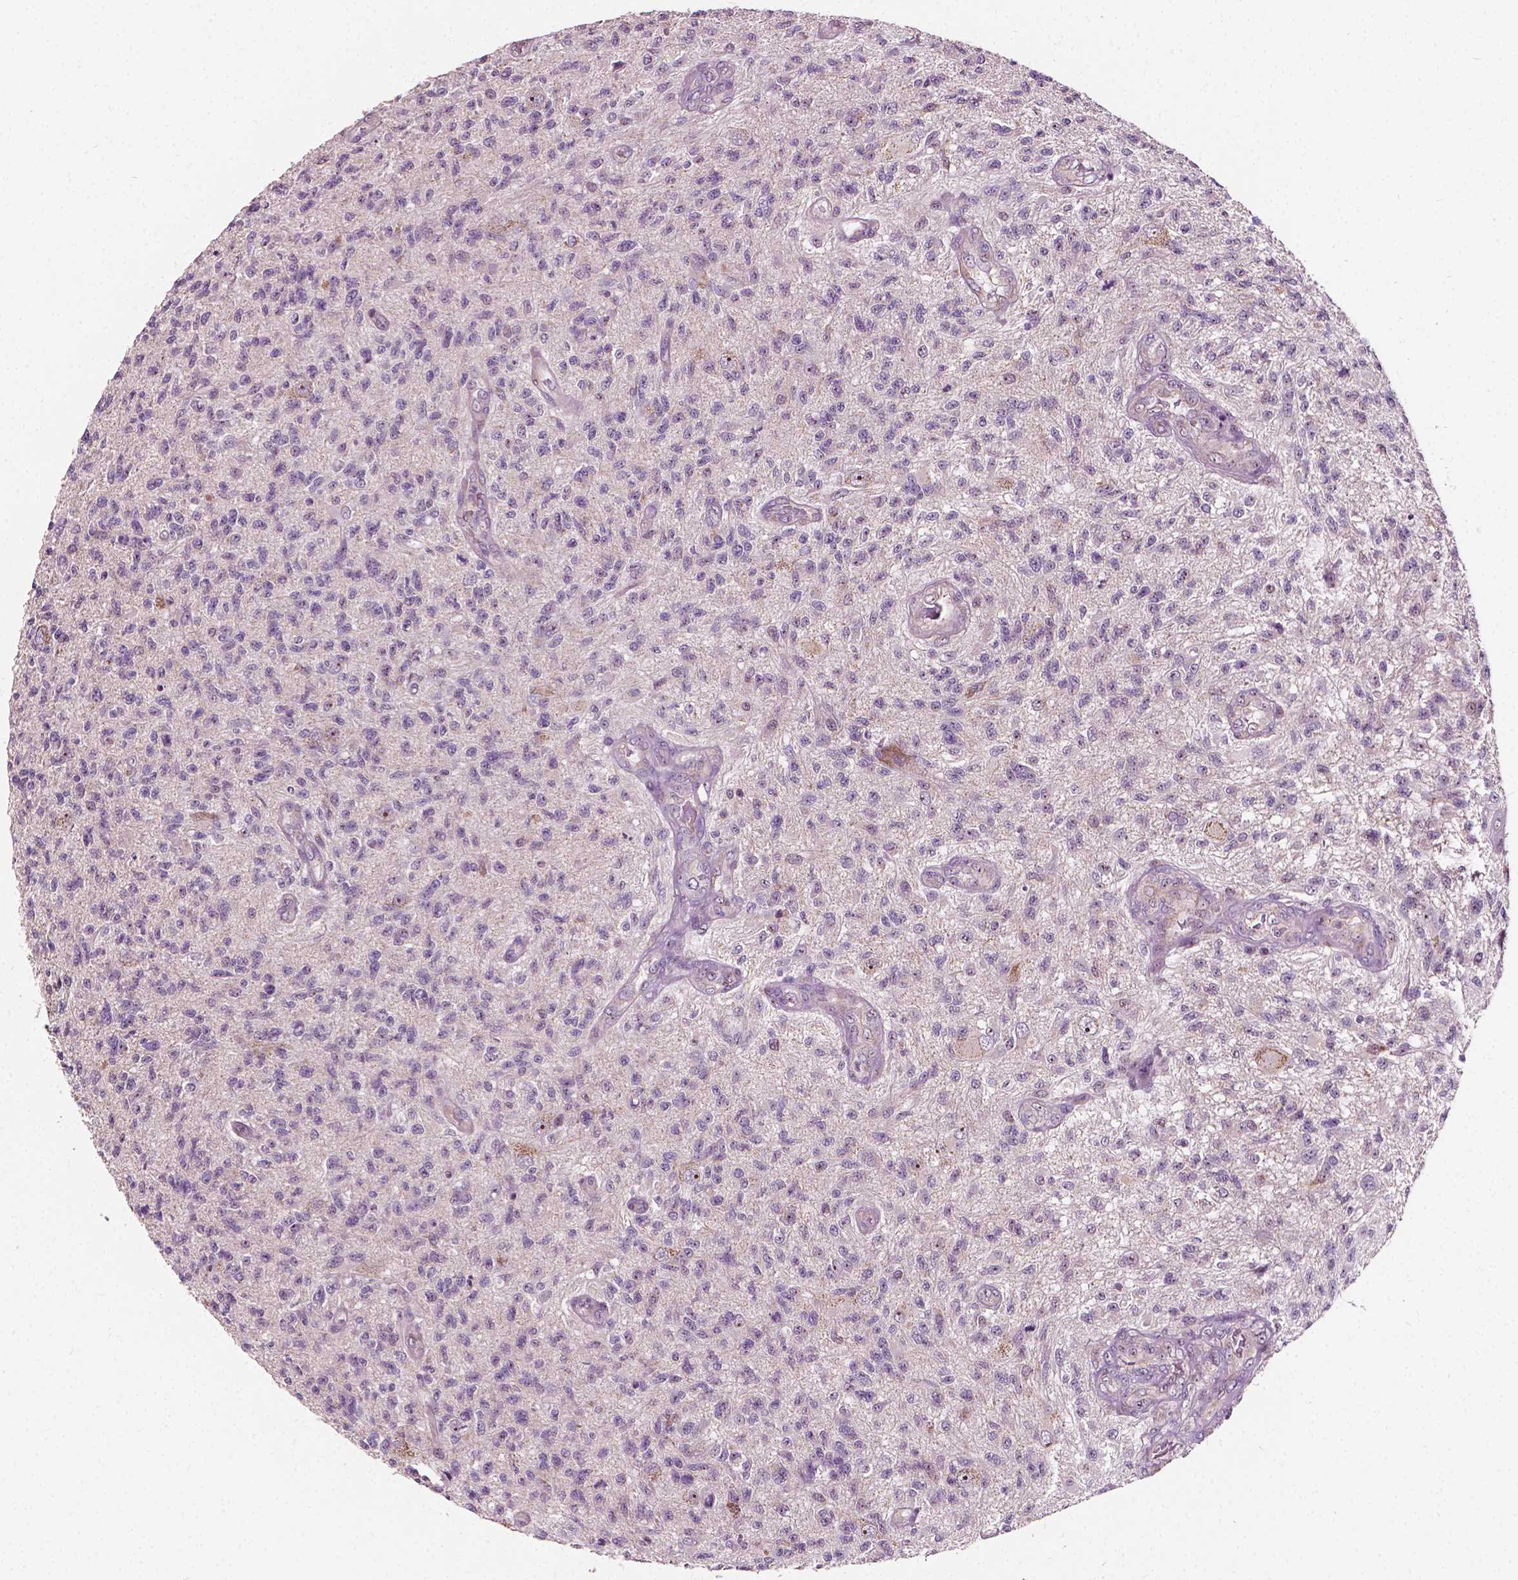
{"staining": {"intensity": "negative", "quantity": "none", "location": "none"}, "tissue": "glioma", "cell_type": "Tumor cells", "image_type": "cancer", "snomed": [{"axis": "morphology", "description": "Glioma, malignant, High grade"}, {"axis": "topography", "description": "Brain"}], "caption": "This is an immunohistochemistry (IHC) micrograph of high-grade glioma (malignant). There is no positivity in tumor cells.", "gene": "ODF3L2", "patient": {"sex": "male", "age": 56}}